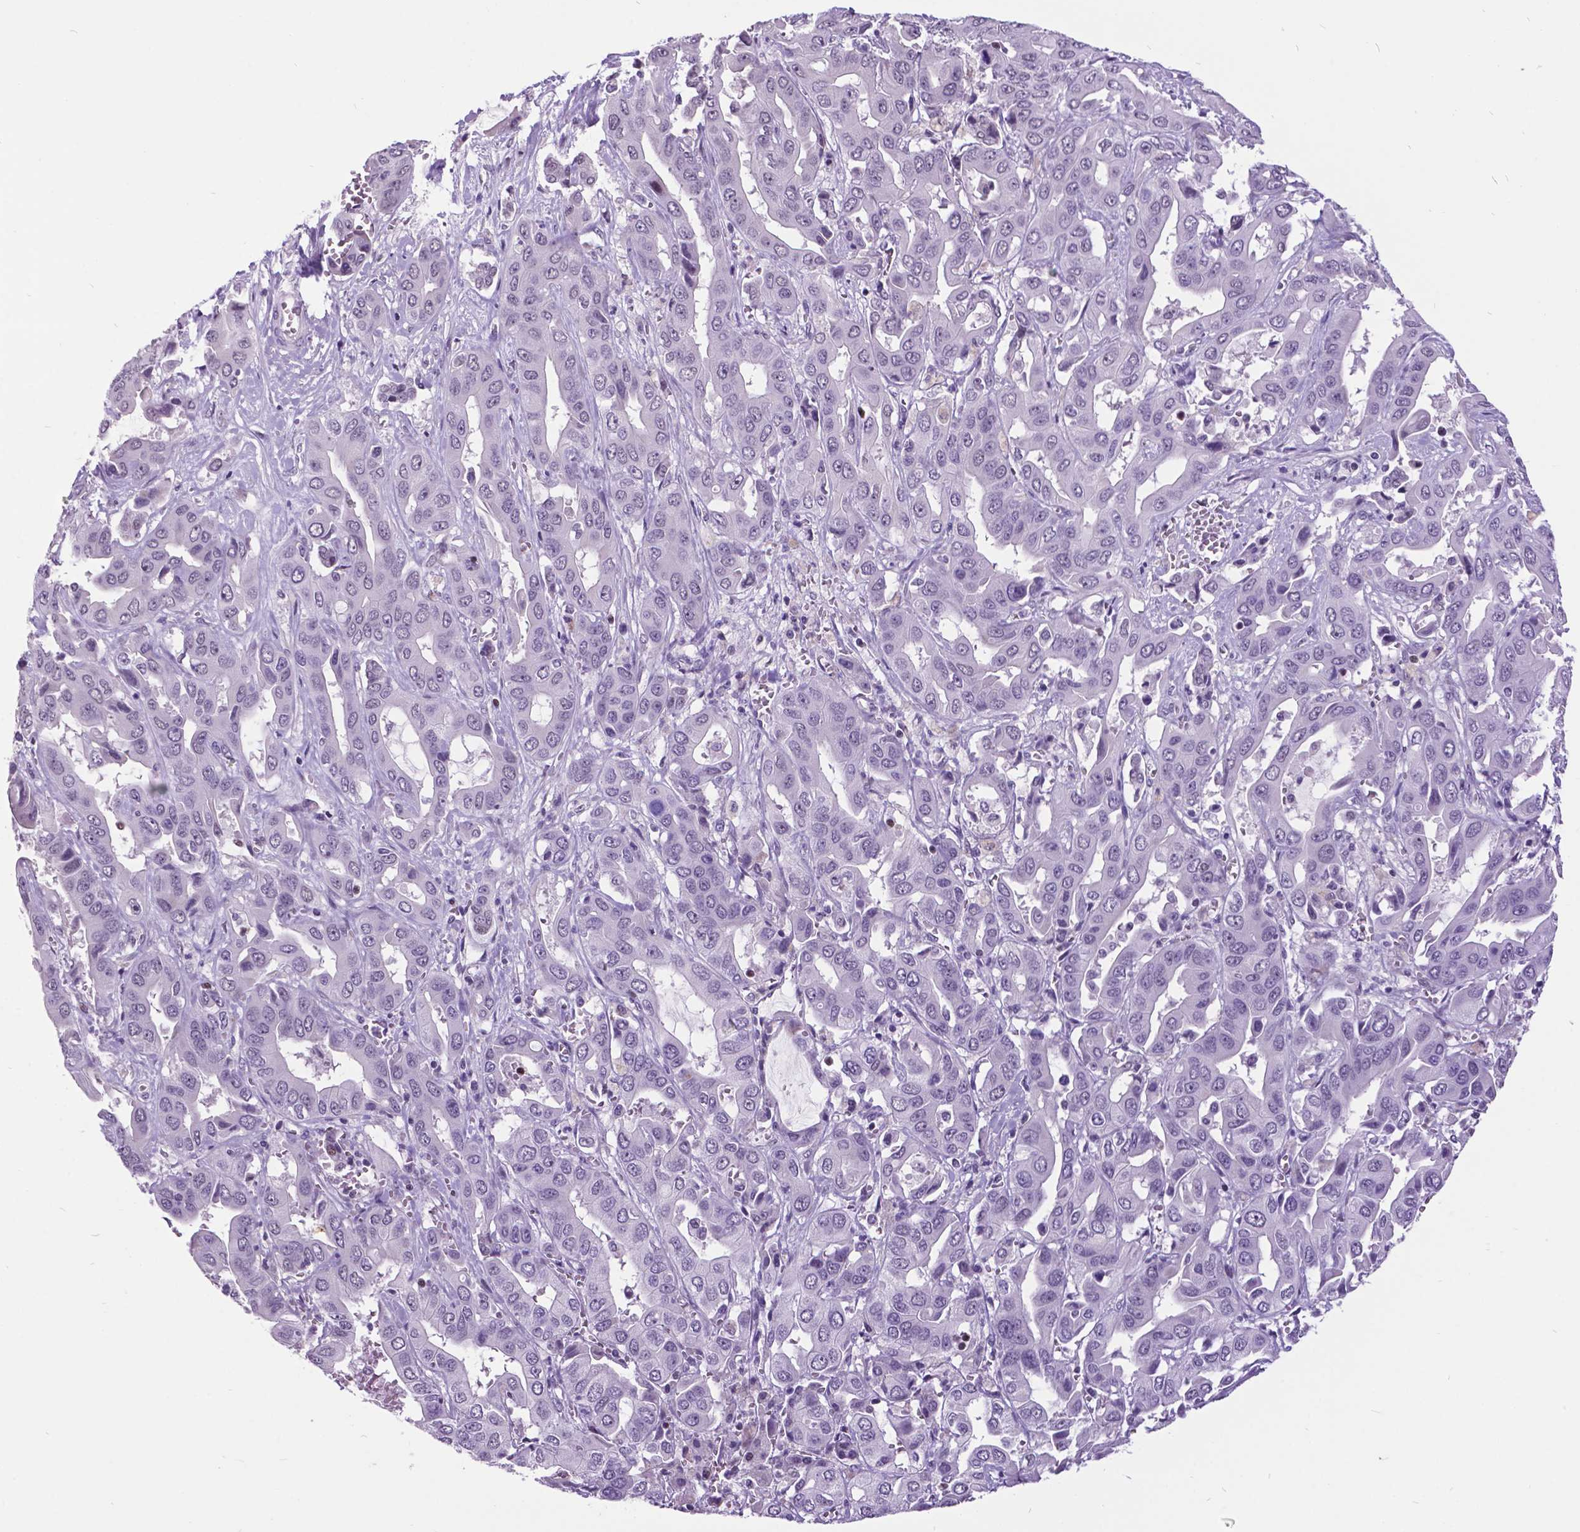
{"staining": {"intensity": "negative", "quantity": "none", "location": "none"}, "tissue": "liver cancer", "cell_type": "Tumor cells", "image_type": "cancer", "snomed": [{"axis": "morphology", "description": "Cholangiocarcinoma"}, {"axis": "topography", "description": "Liver"}], "caption": "Histopathology image shows no protein expression in tumor cells of cholangiocarcinoma (liver) tissue.", "gene": "DPF3", "patient": {"sex": "female", "age": 52}}